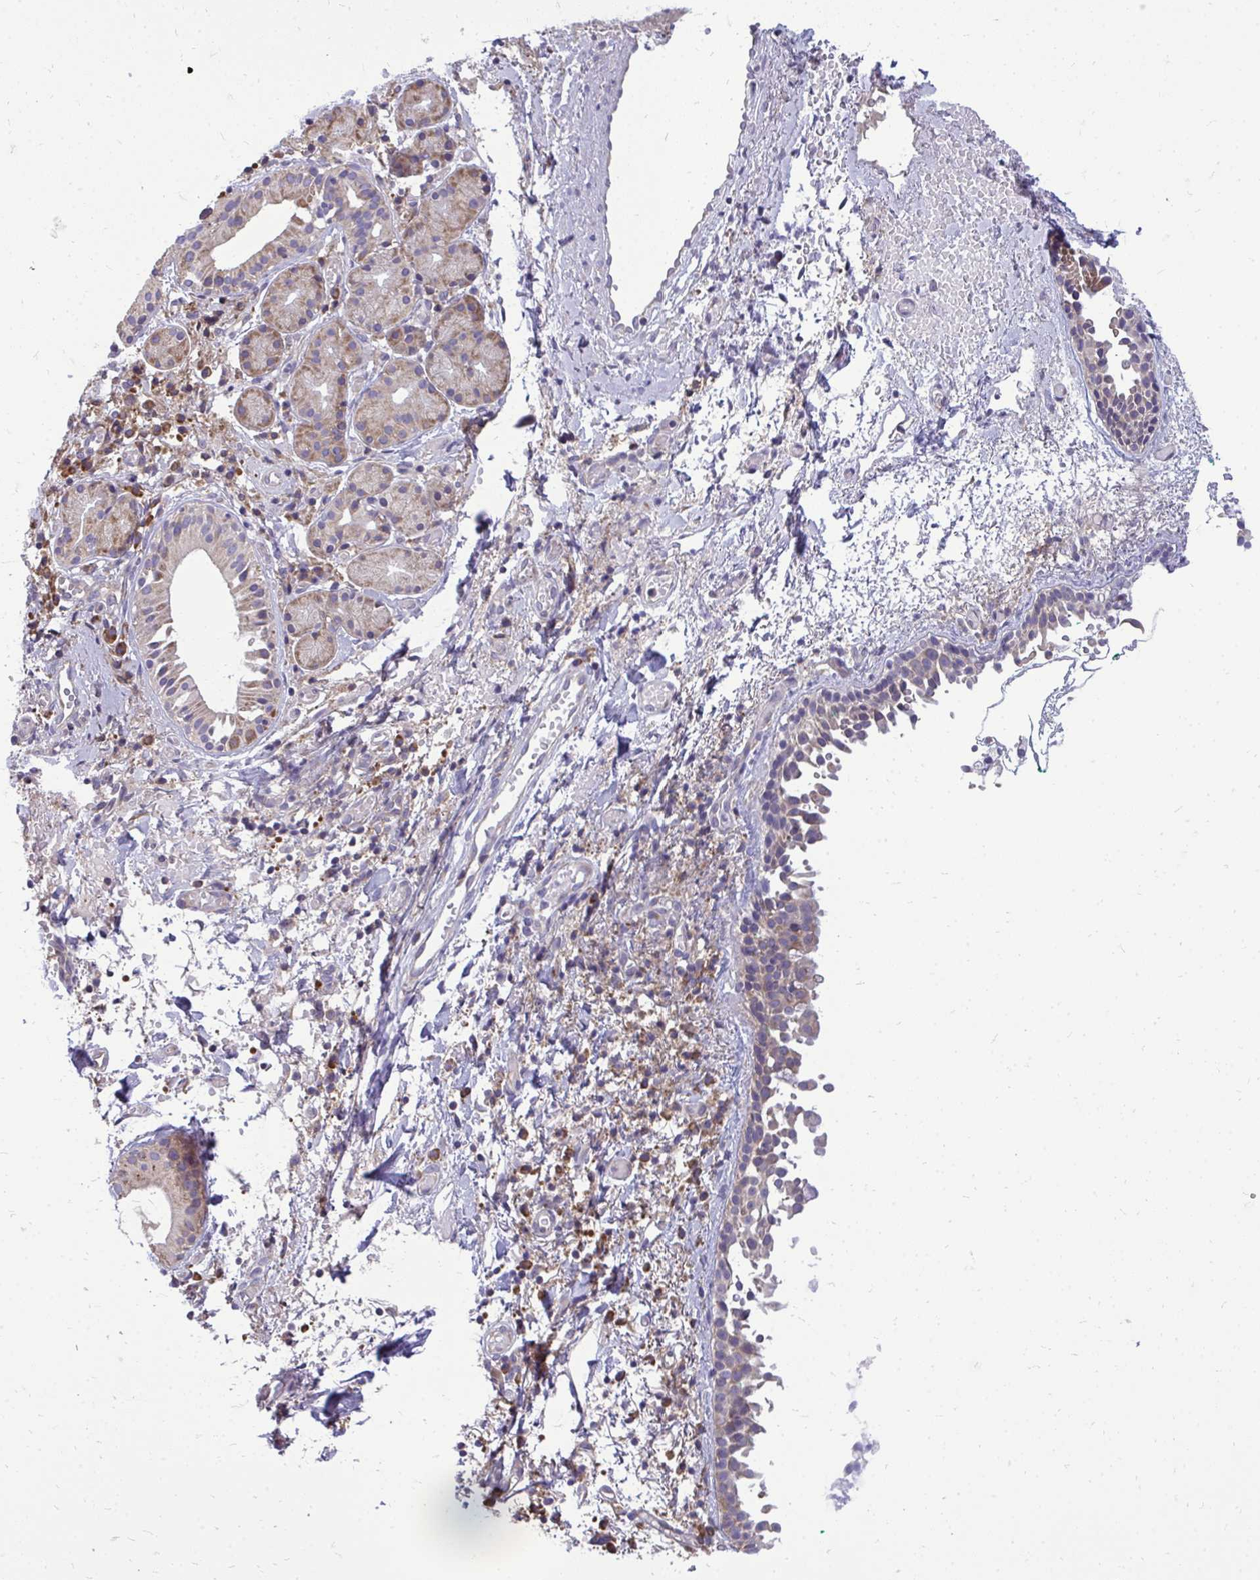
{"staining": {"intensity": "weak", "quantity": "25%-75%", "location": "cytoplasmic/membranous"}, "tissue": "nasopharynx", "cell_type": "Respiratory epithelial cells", "image_type": "normal", "snomed": [{"axis": "morphology", "description": "Normal tissue, NOS"}, {"axis": "morphology", "description": "Basal cell carcinoma"}, {"axis": "topography", "description": "Cartilage tissue"}, {"axis": "topography", "description": "Nasopharynx"}, {"axis": "topography", "description": "Oral tissue"}], "caption": "A high-resolution photomicrograph shows immunohistochemistry (IHC) staining of unremarkable nasopharynx, which exhibits weak cytoplasmic/membranous expression in about 25%-75% of respiratory epithelial cells.", "gene": "RPLP2", "patient": {"sex": "female", "age": 77}}